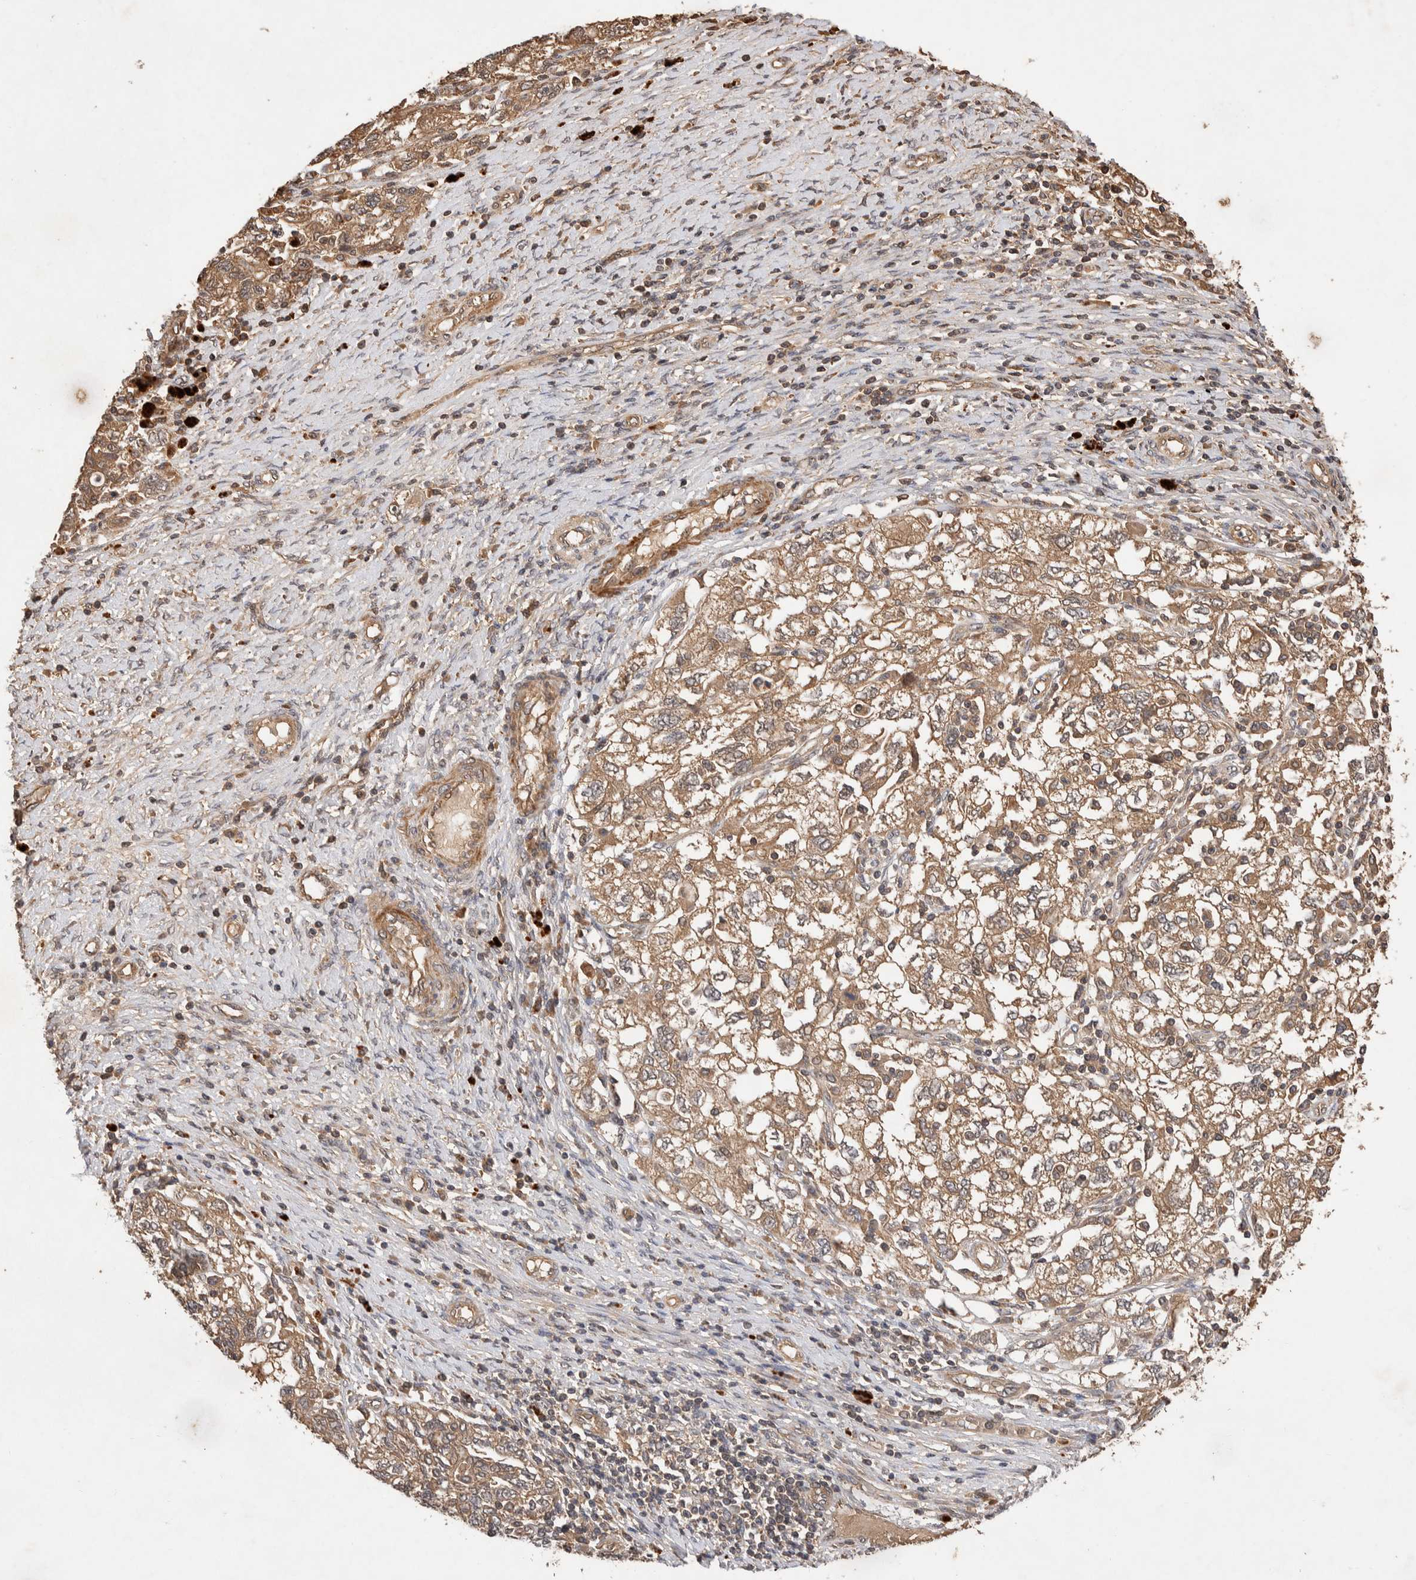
{"staining": {"intensity": "moderate", "quantity": ">75%", "location": "cytoplasmic/membranous"}, "tissue": "ovarian cancer", "cell_type": "Tumor cells", "image_type": "cancer", "snomed": [{"axis": "morphology", "description": "Carcinoma, NOS"}, {"axis": "morphology", "description": "Cystadenocarcinoma, serous, NOS"}, {"axis": "topography", "description": "Ovary"}], "caption": "Ovarian cancer (serous cystadenocarcinoma) stained with a brown dye shows moderate cytoplasmic/membranous positive staining in approximately >75% of tumor cells.", "gene": "NSMAF", "patient": {"sex": "female", "age": 69}}